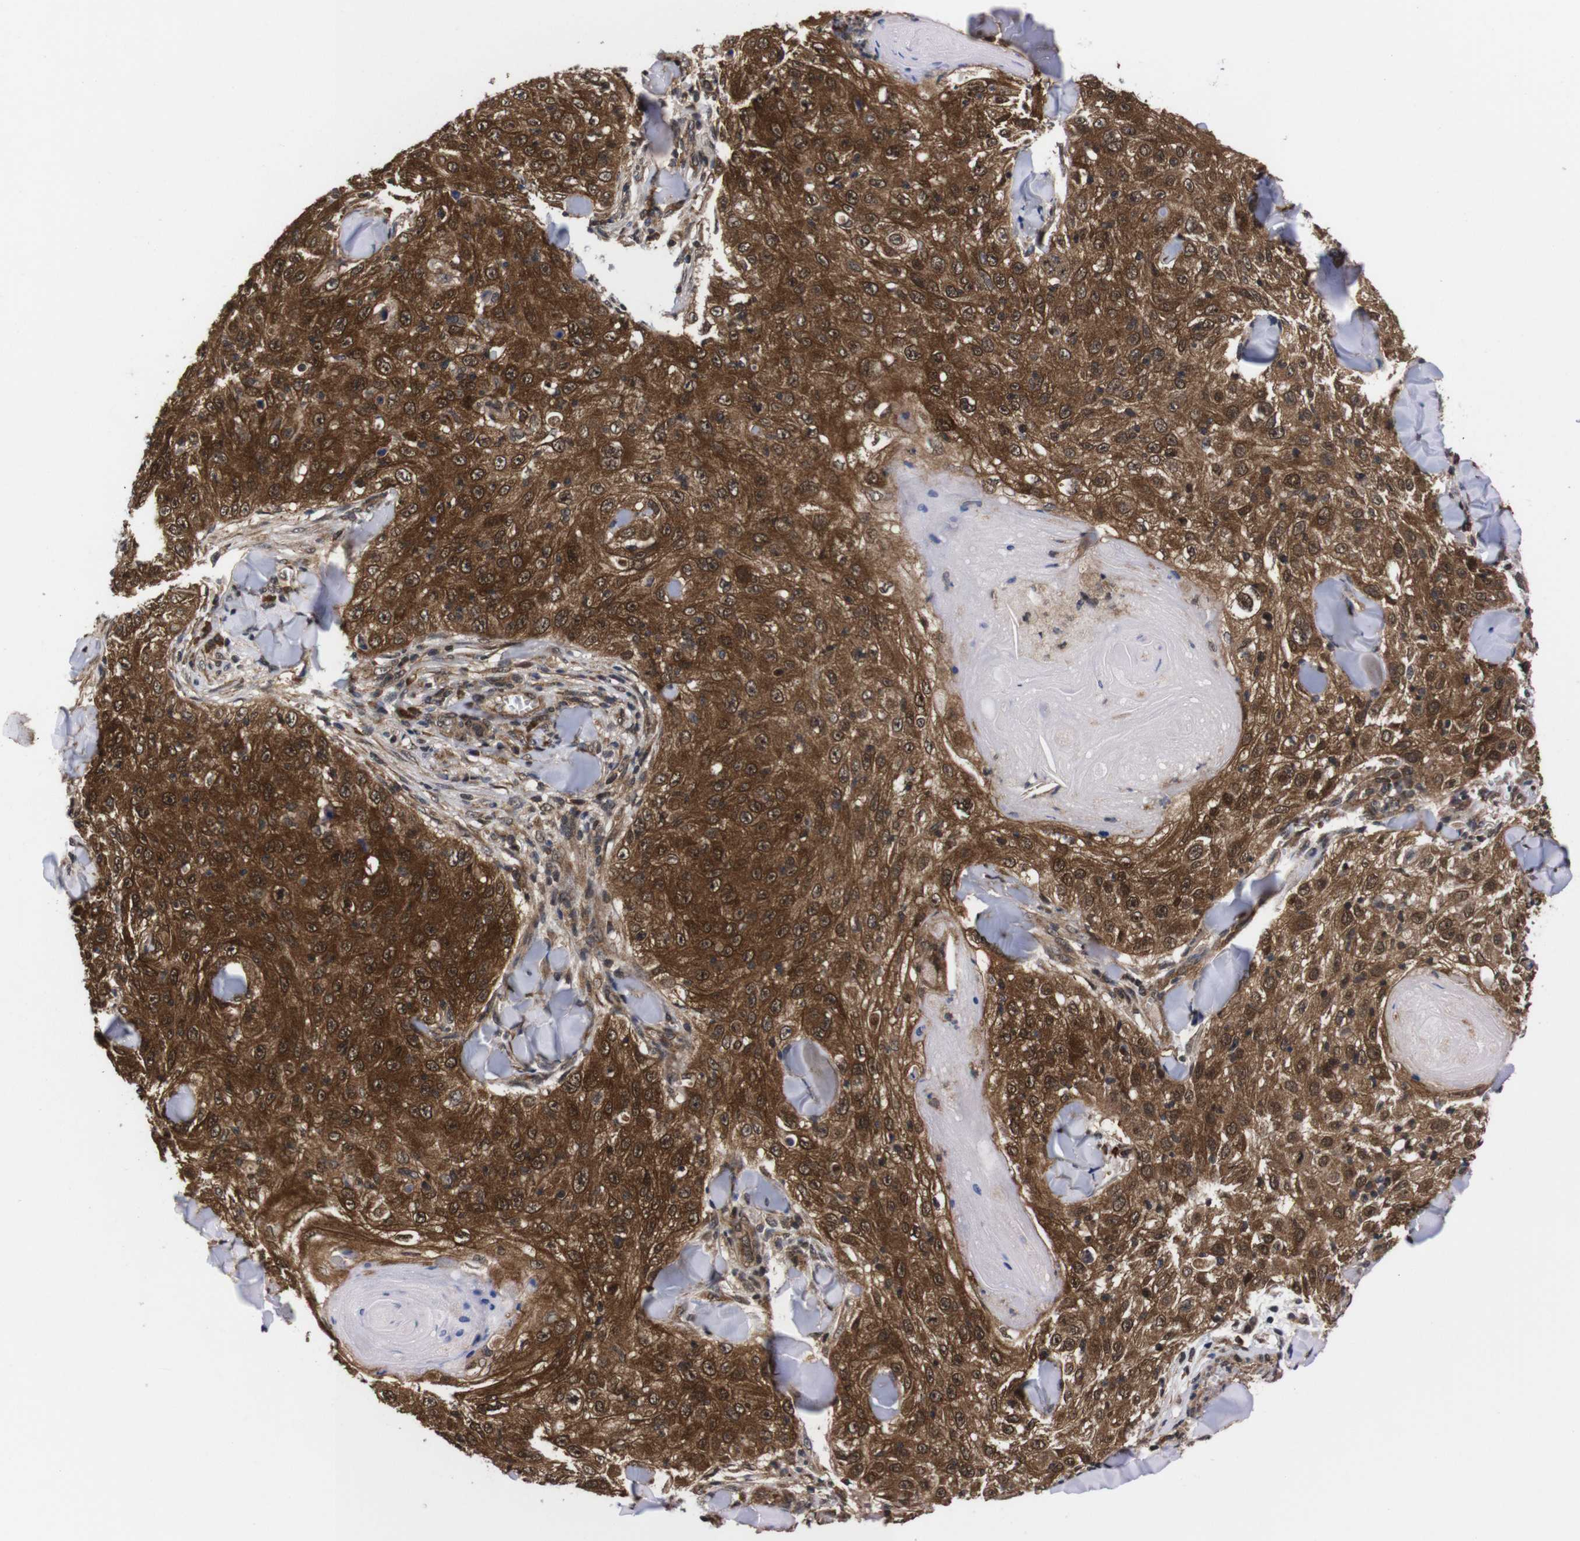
{"staining": {"intensity": "strong", "quantity": ">75%", "location": "cytoplasmic/membranous,nuclear"}, "tissue": "skin cancer", "cell_type": "Tumor cells", "image_type": "cancer", "snomed": [{"axis": "morphology", "description": "Squamous cell carcinoma, NOS"}, {"axis": "topography", "description": "Skin"}], "caption": "Immunohistochemistry (IHC) of skin squamous cell carcinoma displays high levels of strong cytoplasmic/membranous and nuclear positivity in about >75% of tumor cells.", "gene": "UBQLN2", "patient": {"sex": "male", "age": 86}}